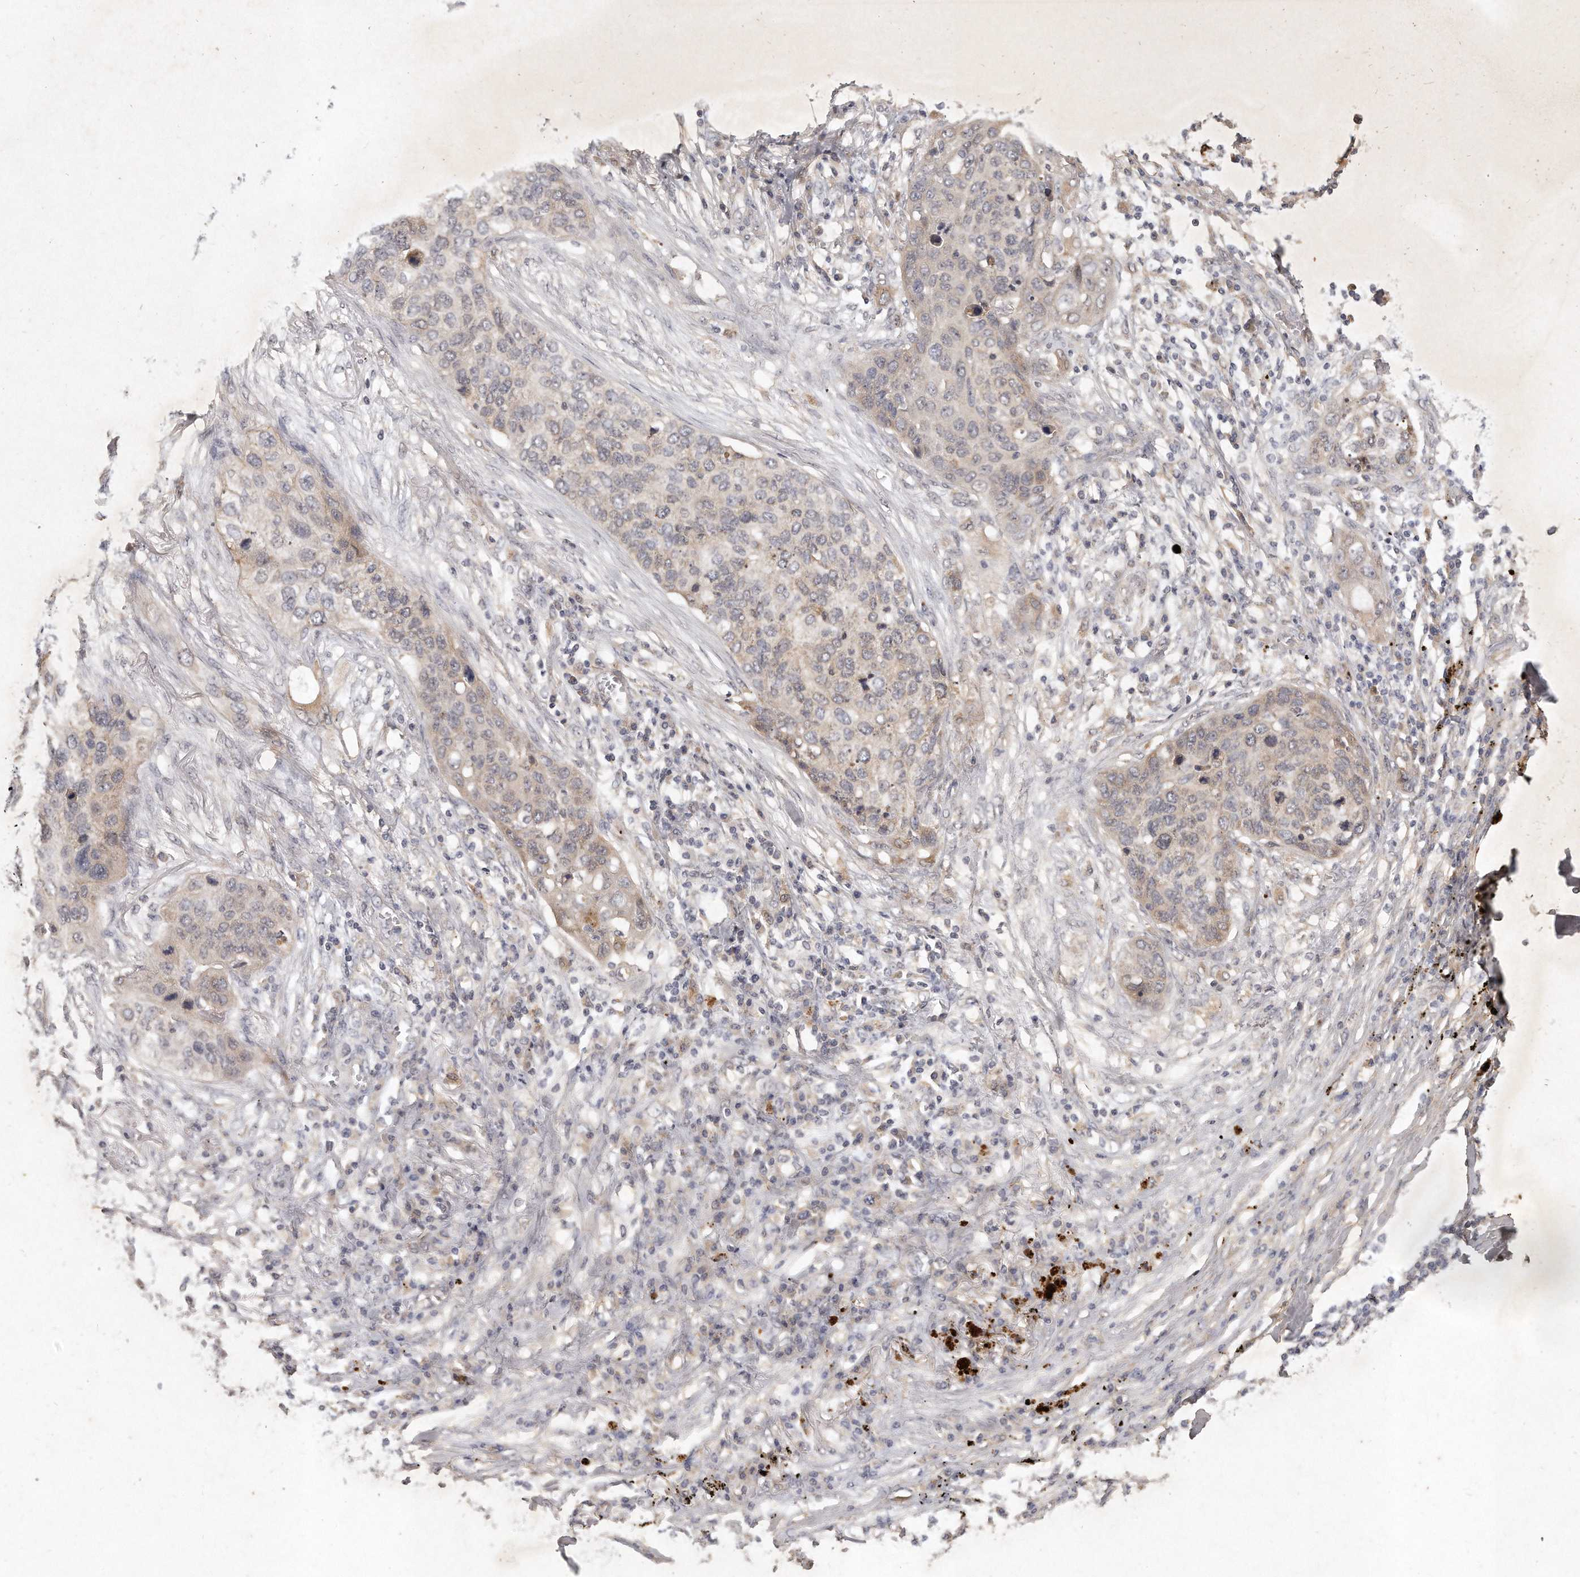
{"staining": {"intensity": "weak", "quantity": "<25%", "location": "cytoplasmic/membranous"}, "tissue": "lung cancer", "cell_type": "Tumor cells", "image_type": "cancer", "snomed": [{"axis": "morphology", "description": "Squamous cell carcinoma, NOS"}, {"axis": "topography", "description": "Lung"}], "caption": "This is an immunohistochemistry (IHC) histopathology image of squamous cell carcinoma (lung). There is no expression in tumor cells.", "gene": "LGALS8", "patient": {"sex": "female", "age": 63}}